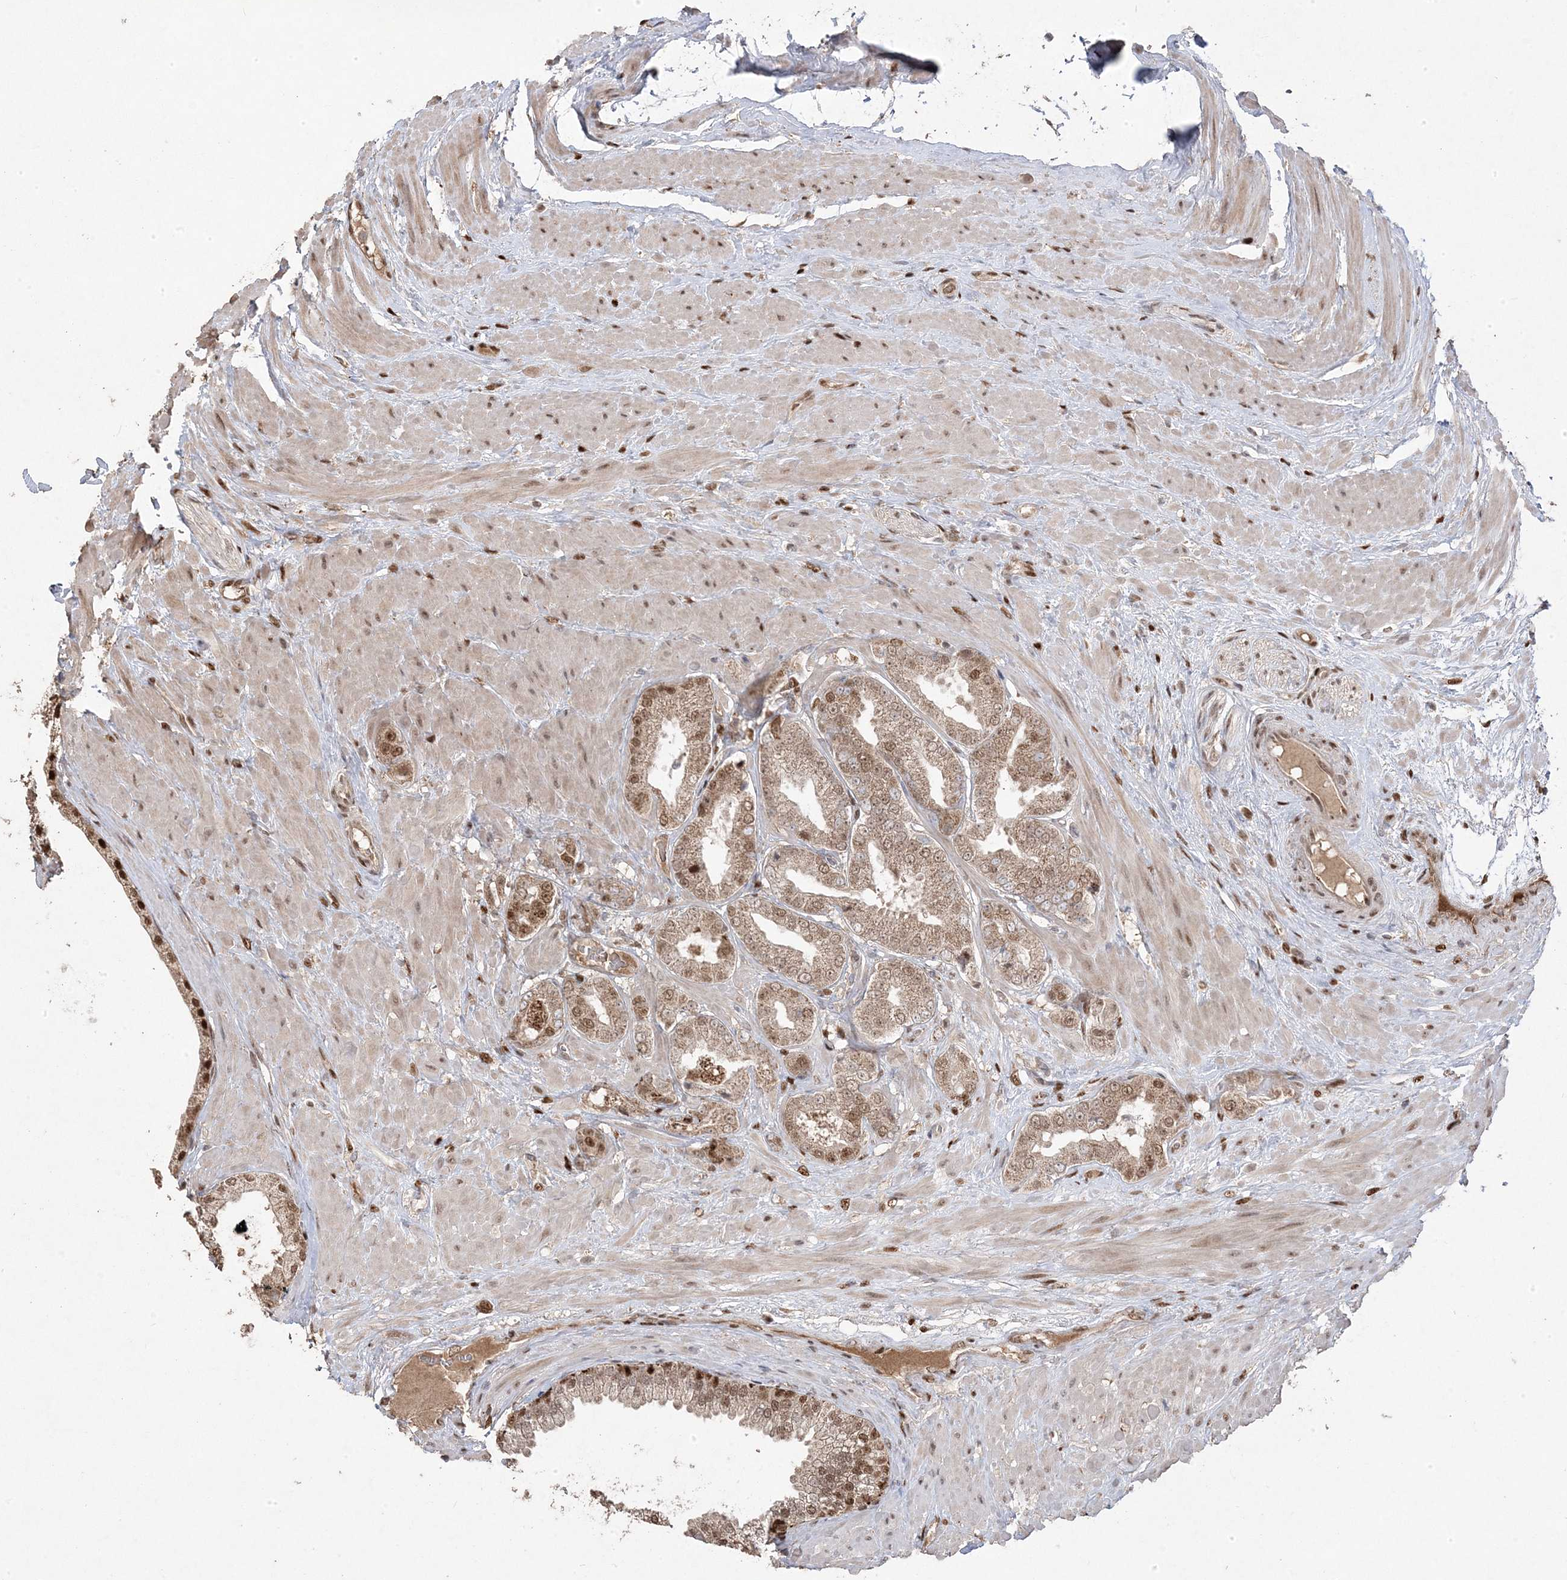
{"staining": {"intensity": "moderate", "quantity": ">75%", "location": "cytoplasmic/membranous,nuclear"}, "tissue": "prostate cancer", "cell_type": "Tumor cells", "image_type": "cancer", "snomed": [{"axis": "morphology", "description": "Adenocarcinoma, Low grade"}, {"axis": "topography", "description": "Prostate"}], "caption": "Human low-grade adenocarcinoma (prostate) stained with a brown dye displays moderate cytoplasmic/membranous and nuclear positive staining in approximately >75% of tumor cells.", "gene": "PPOX", "patient": {"sex": "male", "age": 63}}